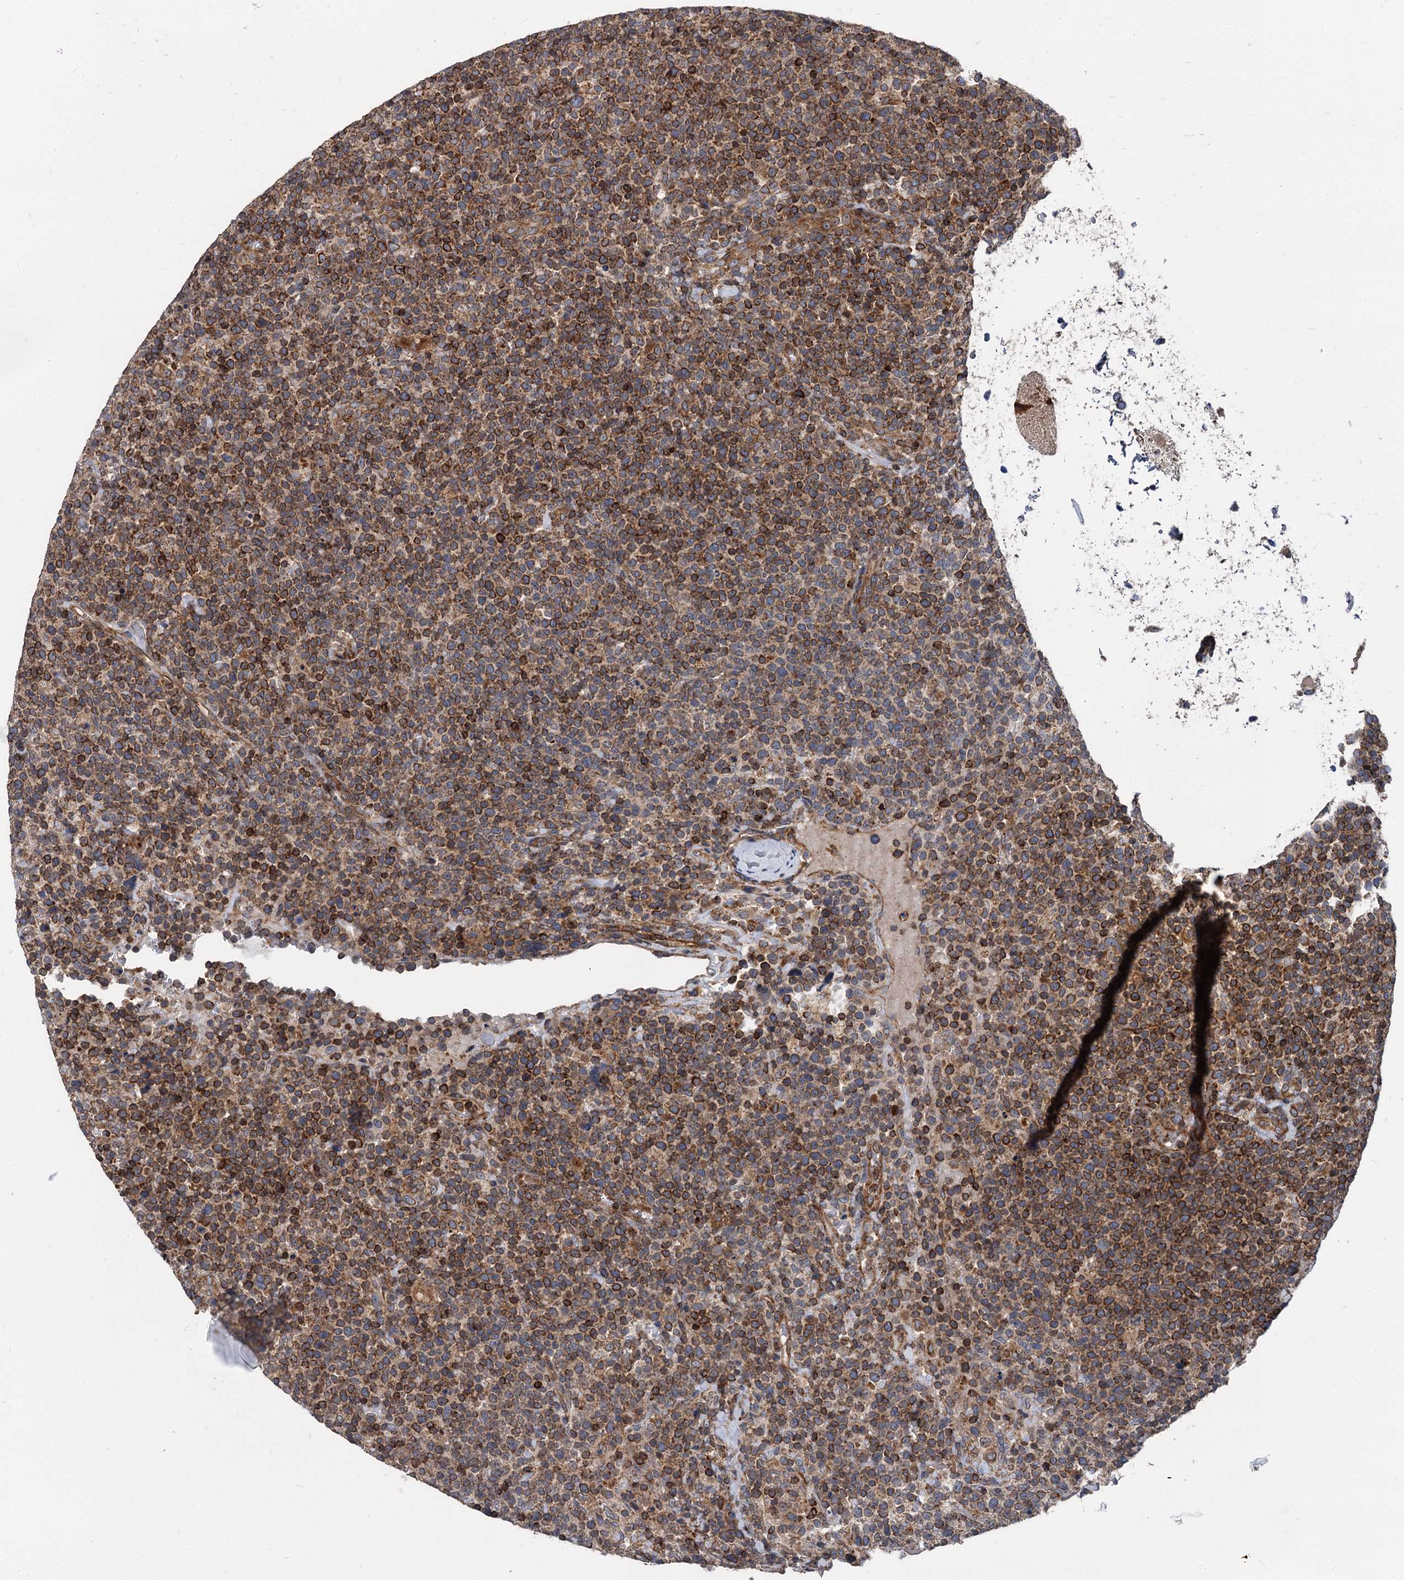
{"staining": {"intensity": "strong", "quantity": "25%-75%", "location": "cytoplasmic/membranous"}, "tissue": "lymphoma", "cell_type": "Tumor cells", "image_type": "cancer", "snomed": [{"axis": "morphology", "description": "Malignant lymphoma, non-Hodgkin's type, High grade"}, {"axis": "topography", "description": "Lymph node"}], "caption": "An immunohistochemistry micrograph of neoplastic tissue is shown. Protein staining in brown labels strong cytoplasmic/membranous positivity in lymphoma within tumor cells.", "gene": "STIM1", "patient": {"sex": "male", "age": 61}}